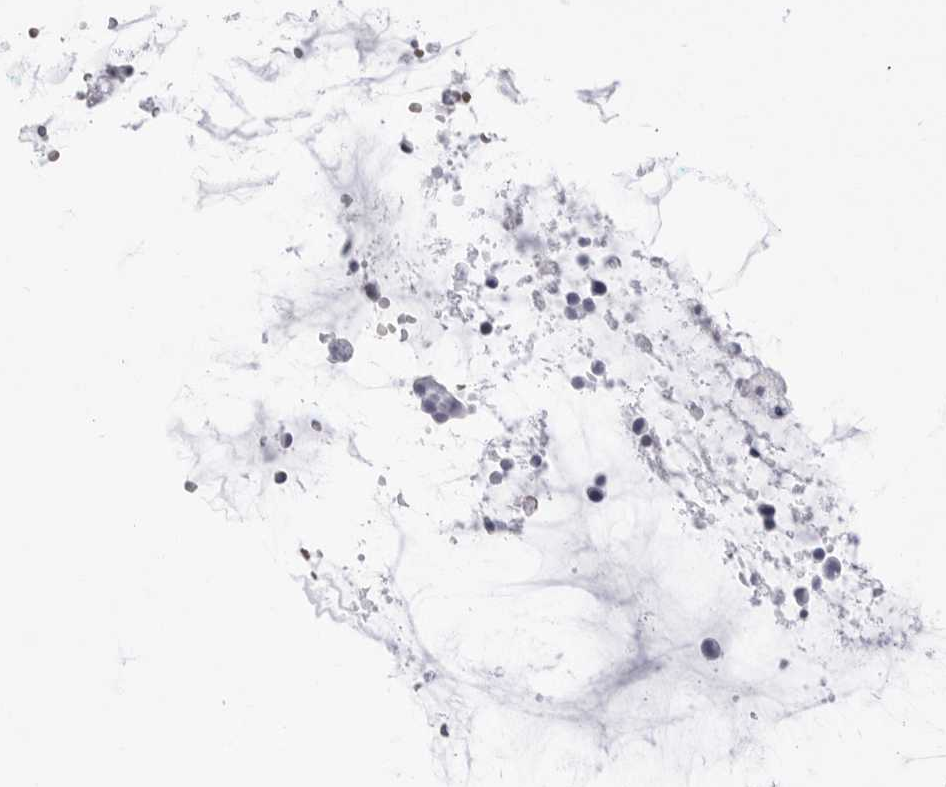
{"staining": {"intensity": "negative", "quantity": "none", "location": "none"}, "tissue": "ovarian cancer", "cell_type": "Tumor cells", "image_type": "cancer", "snomed": [{"axis": "morphology", "description": "Cystadenocarcinoma, serous, NOS"}, {"axis": "topography", "description": "Ovary"}], "caption": "IHC of ovarian cancer (serous cystadenocarcinoma) reveals no staining in tumor cells.", "gene": "TSSK1B", "patient": {"sex": "female", "age": 56}}